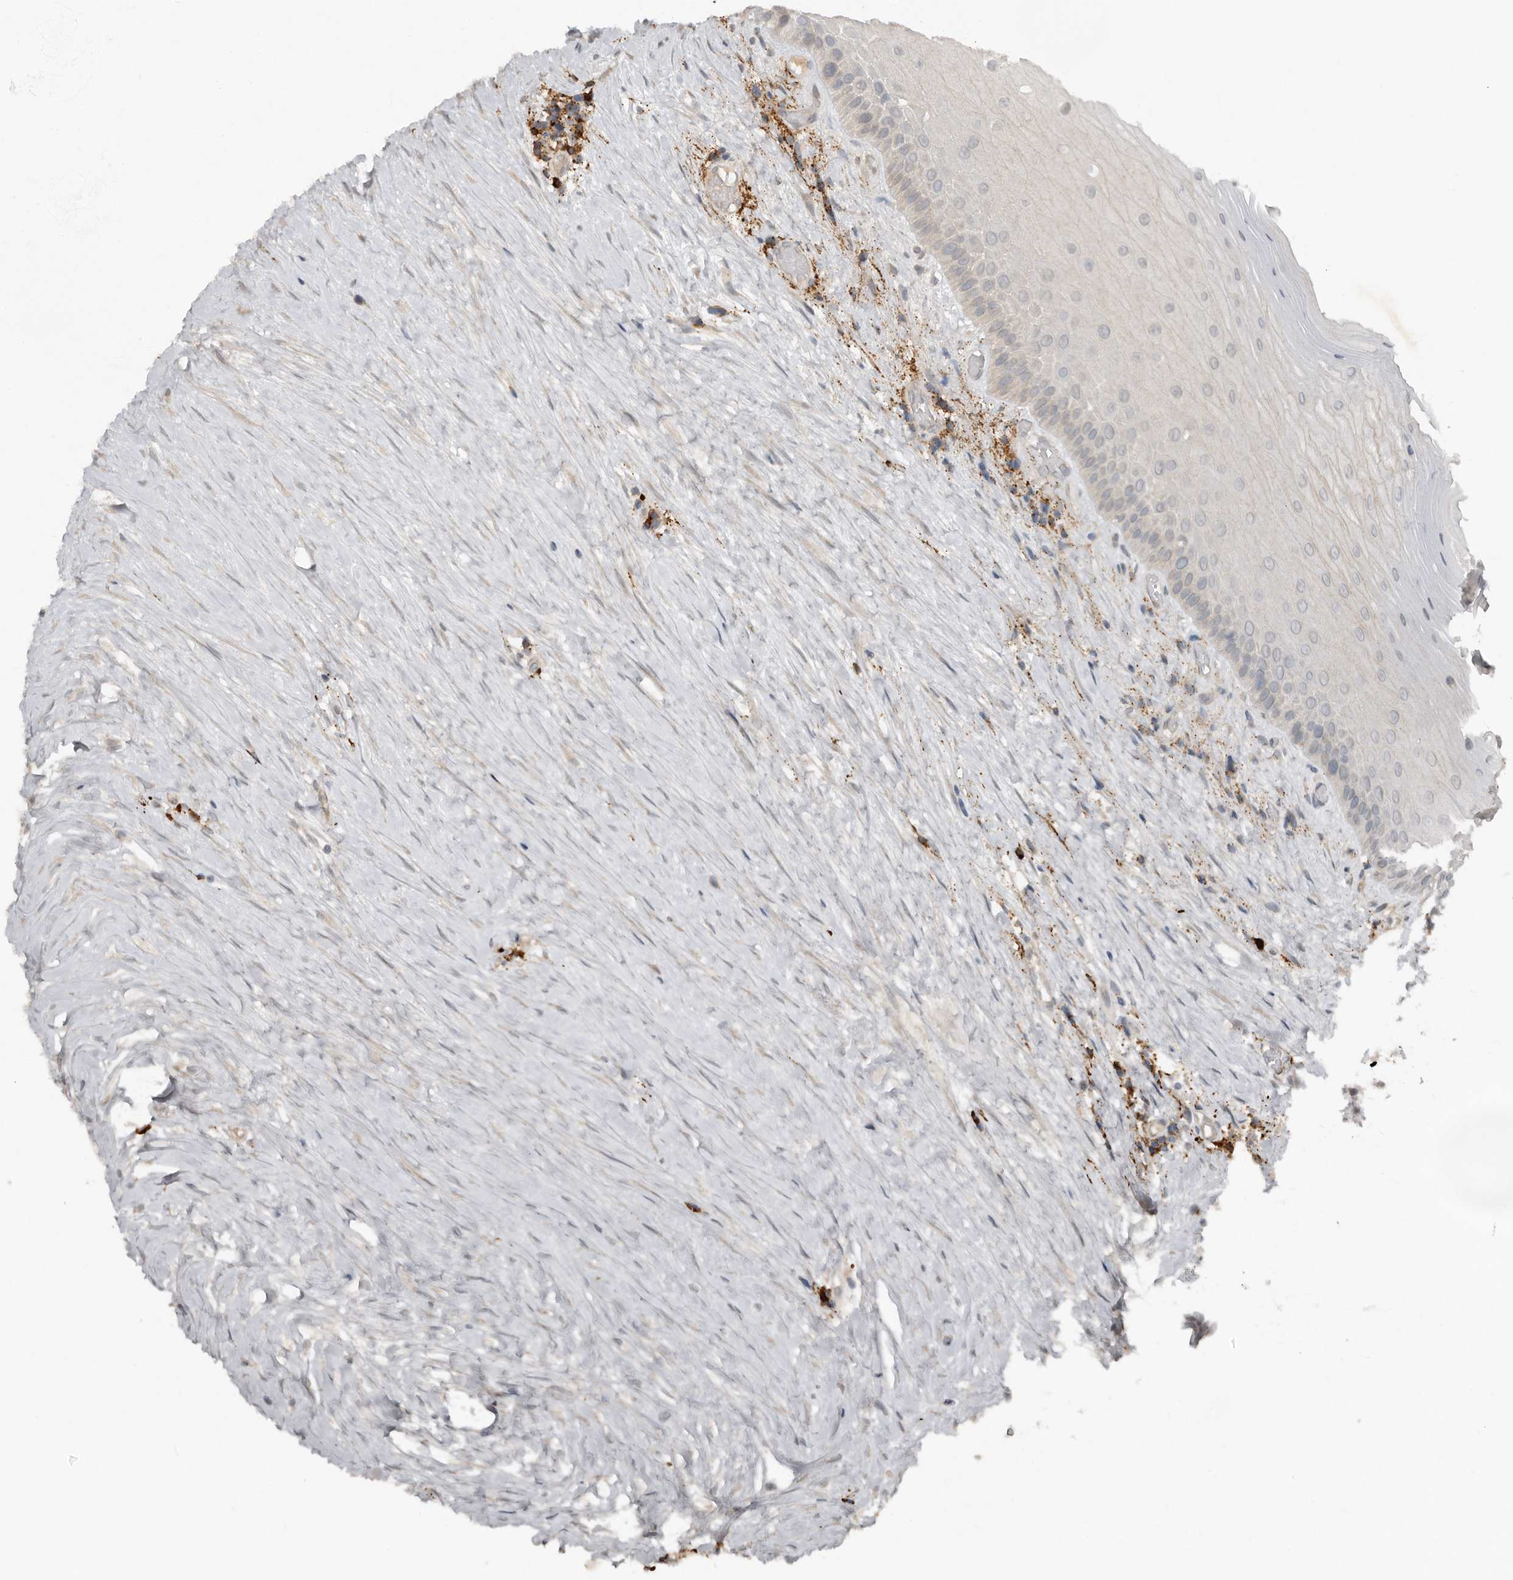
{"staining": {"intensity": "weak", "quantity": "<25%", "location": "cytoplasmic/membranous"}, "tissue": "oral mucosa", "cell_type": "Squamous epithelial cells", "image_type": "normal", "snomed": [{"axis": "morphology", "description": "Normal tissue, NOS"}, {"axis": "topography", "description": "Skeletal muscle"}, {"axis": "topography", "description": "Oral tissue"}, {"axis": "topography", "description": "Peripheral nerve tissue"}], "caption": "A micrograph of human oral mucosa is negative for staining in squamous epithelial cells.", "gene": "TEAD3", "patient": {"sex": "female", "age": 84}}